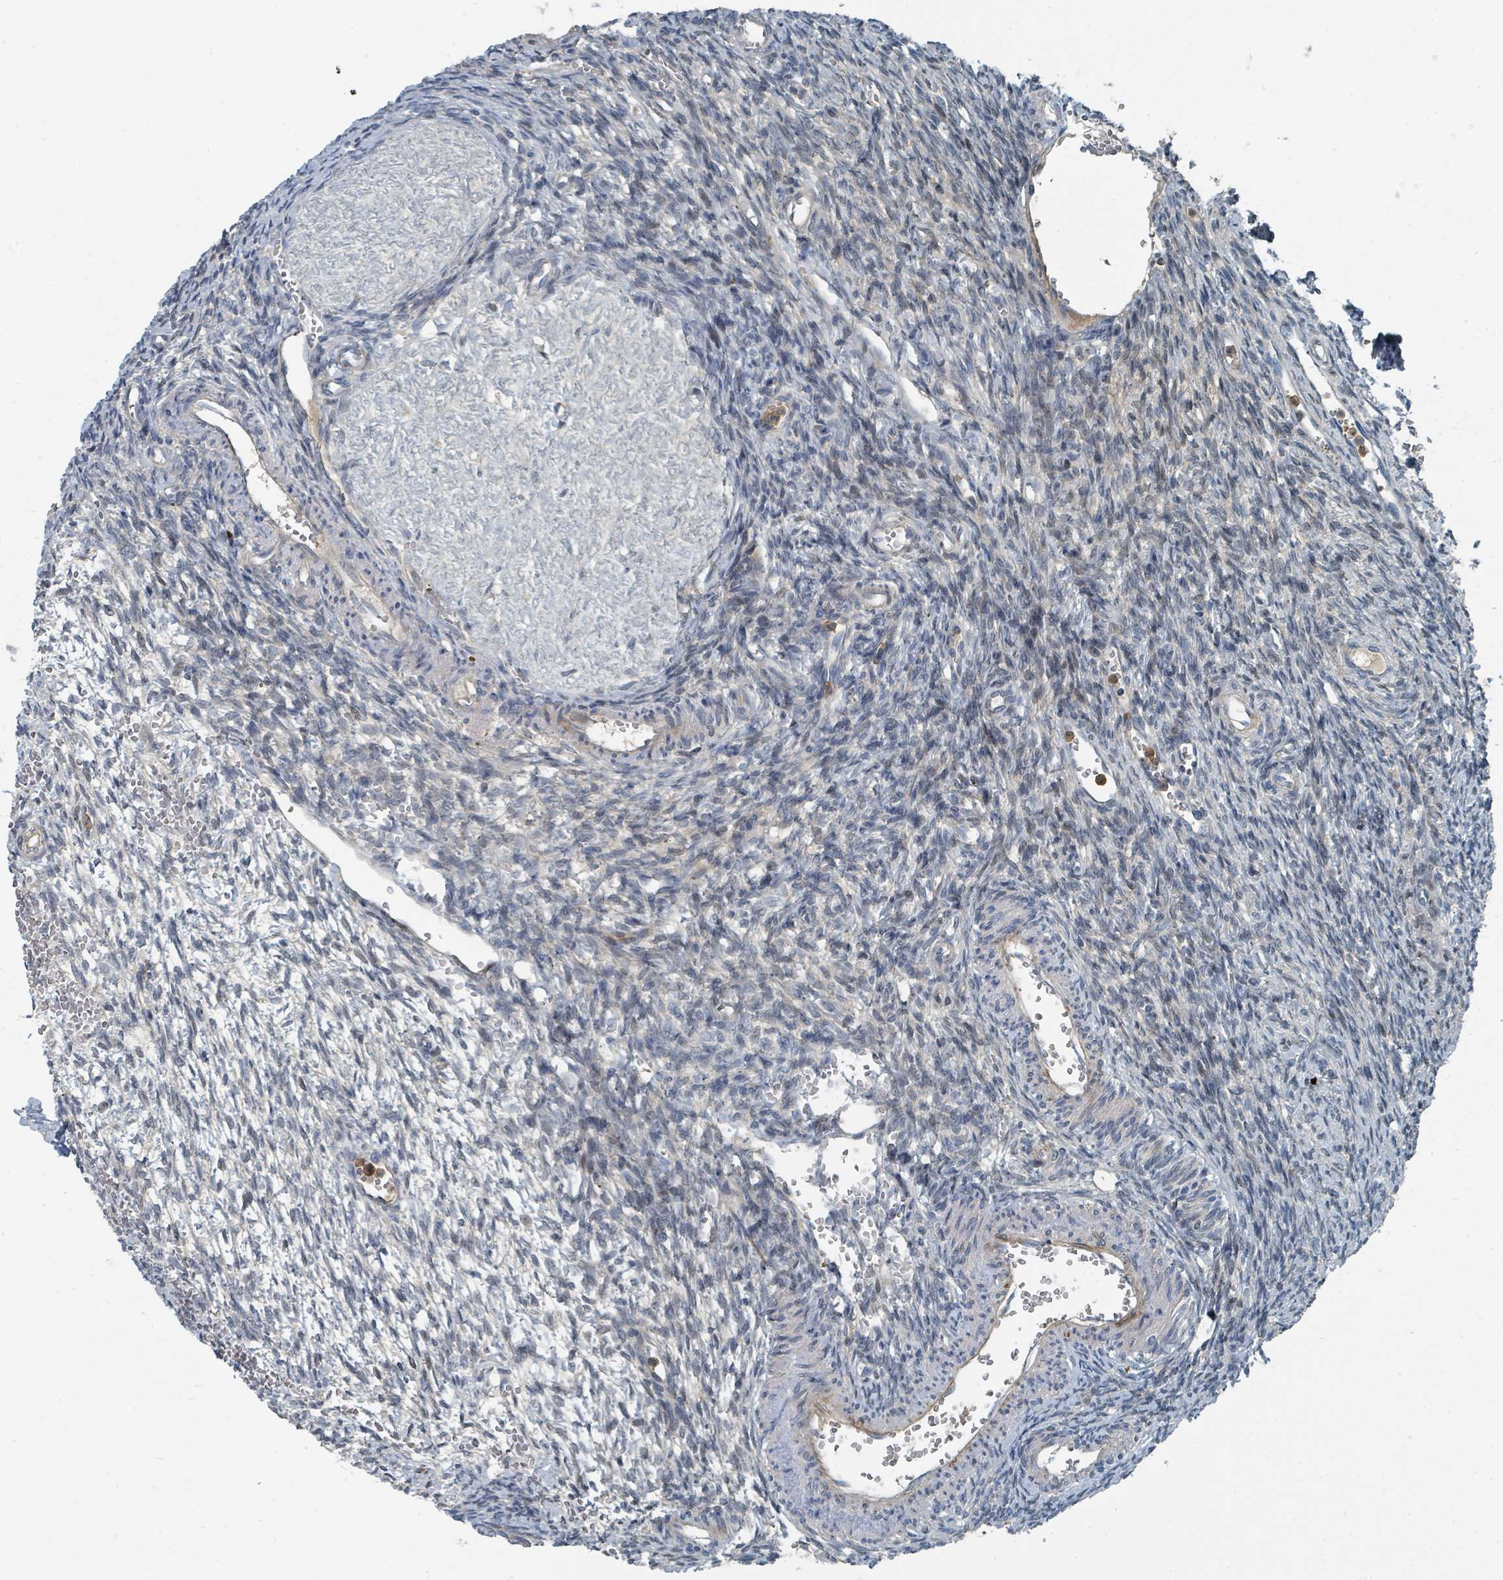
{"staining": {"intensity": "negative", "quantity": "none", "location": "none"}, "tissue": "ovary", "cell_type": "Ovarian stroma cells", "image_type": "normal", "snomed": [{"axis": "morphology", "description": "Normal tissue, NOS"}, {"axis": "topography", "description": "Ovary"}], "caption": "Immunohistochemical staining of unremarkable human ovary reveals no significant positivity in ovarian stroma cells. (DAB (3,3'-diaminobenzidine) immunohistochemistry (IHC) with hematoxylin counter stain).", "gene": "SLC44A5", "patient": {"sex": "female", "age": 39}}